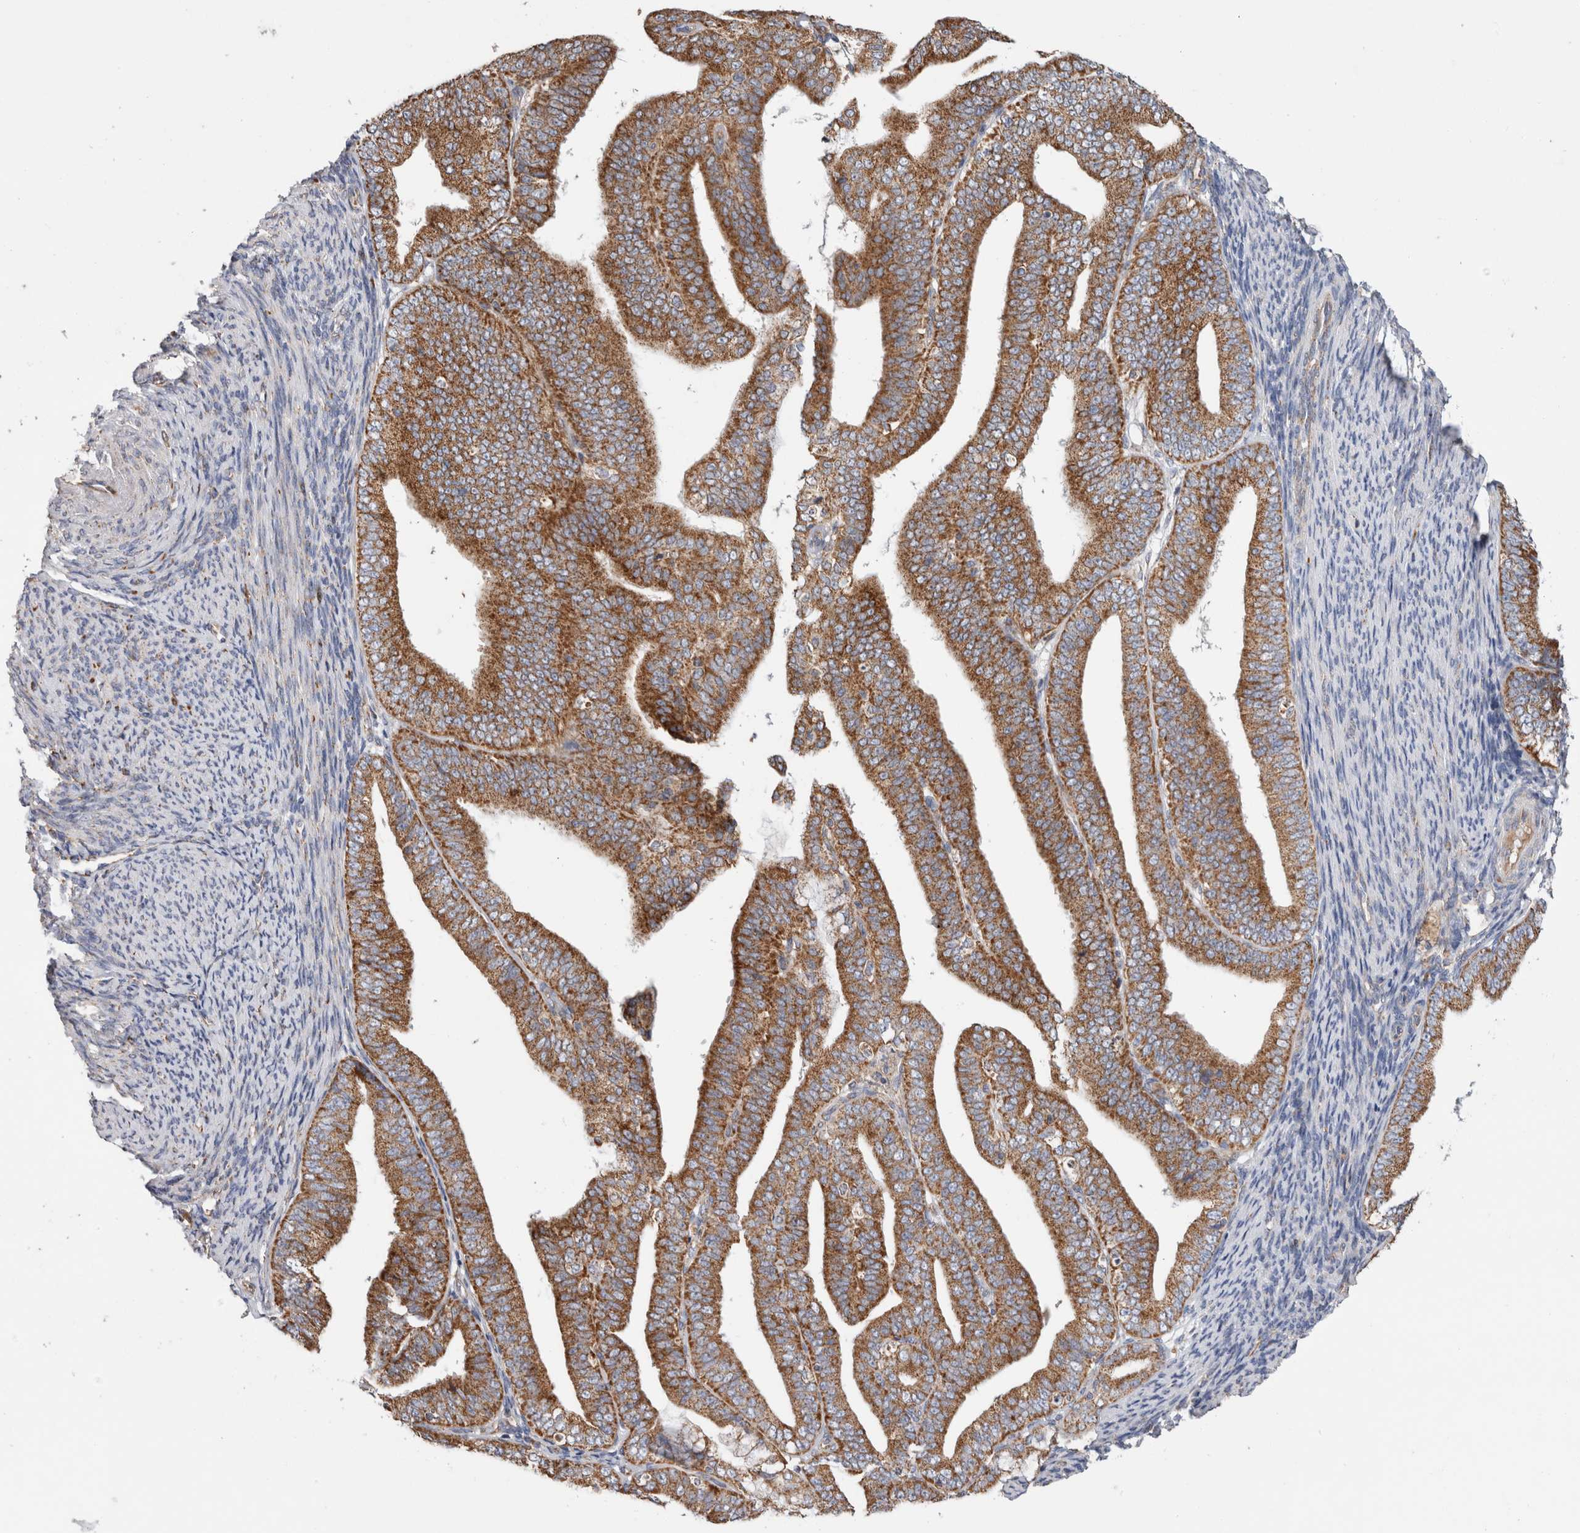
{"staining": {"intensity": "strong", "quantity": ">75%", "location": "cytoplasmic/membranous"}, "tissue": "endometrial cancer", "cell_type": "Tumor cells", "image_type": "cancer", "snomed": [{"axis": "morphology", "description": "Adenocarcinoma, NOS"}, {"axis": "topography", "description": "Endometrium"}], "caption": "DAB (3,3'-diaminobenzidine) immunohistochemical staining of endometrial cancer shows strong cytoplasmic/membranous protein positivity in about >75% of tumor cells.", "gene": "IARS2", "patient": {"sex": "female", "age": 63}}